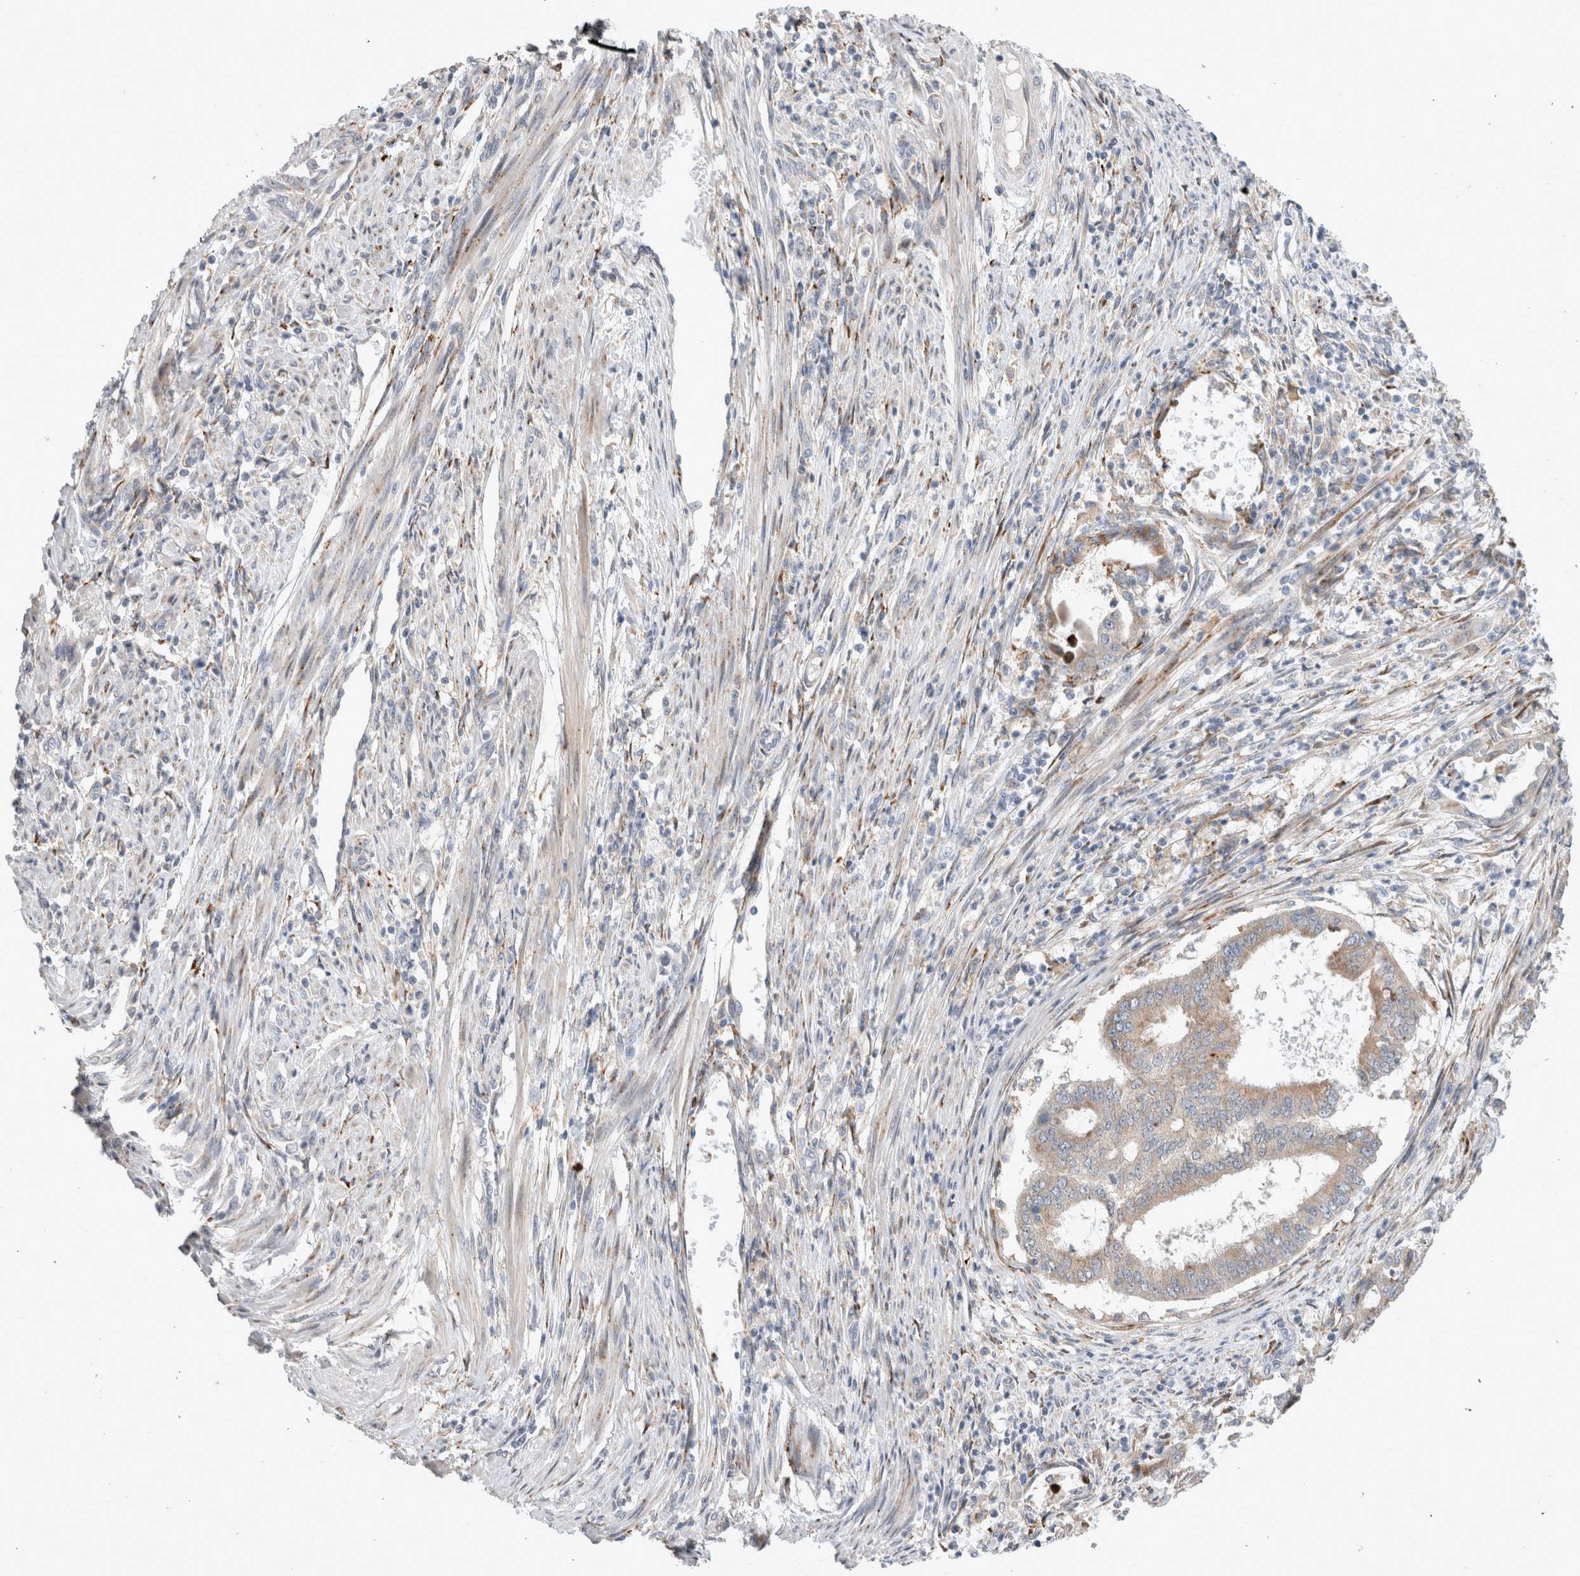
{"staining": {"intensity": "weak", "quantity": "25%-75%", "location": "cytoplasmic/membranous"}, "tissue": "endometrial cancer", "cell_type": "Tumor cells", "image_type": "cancer", "snomed": [{"axis": "morphology", "description": "Adenocarcinoma, NOS"}, {"axis": "topography", "description": "Endometrium"}], "caption": "Protein staining by IHC reveals weak cytoplasmic/membranous positivity in approximately 25%-75% of tumor cells in adenocarcinoma (endometrial).", "gene": "TRMT9B", "patient": {"sex": "female", "age": 51}}